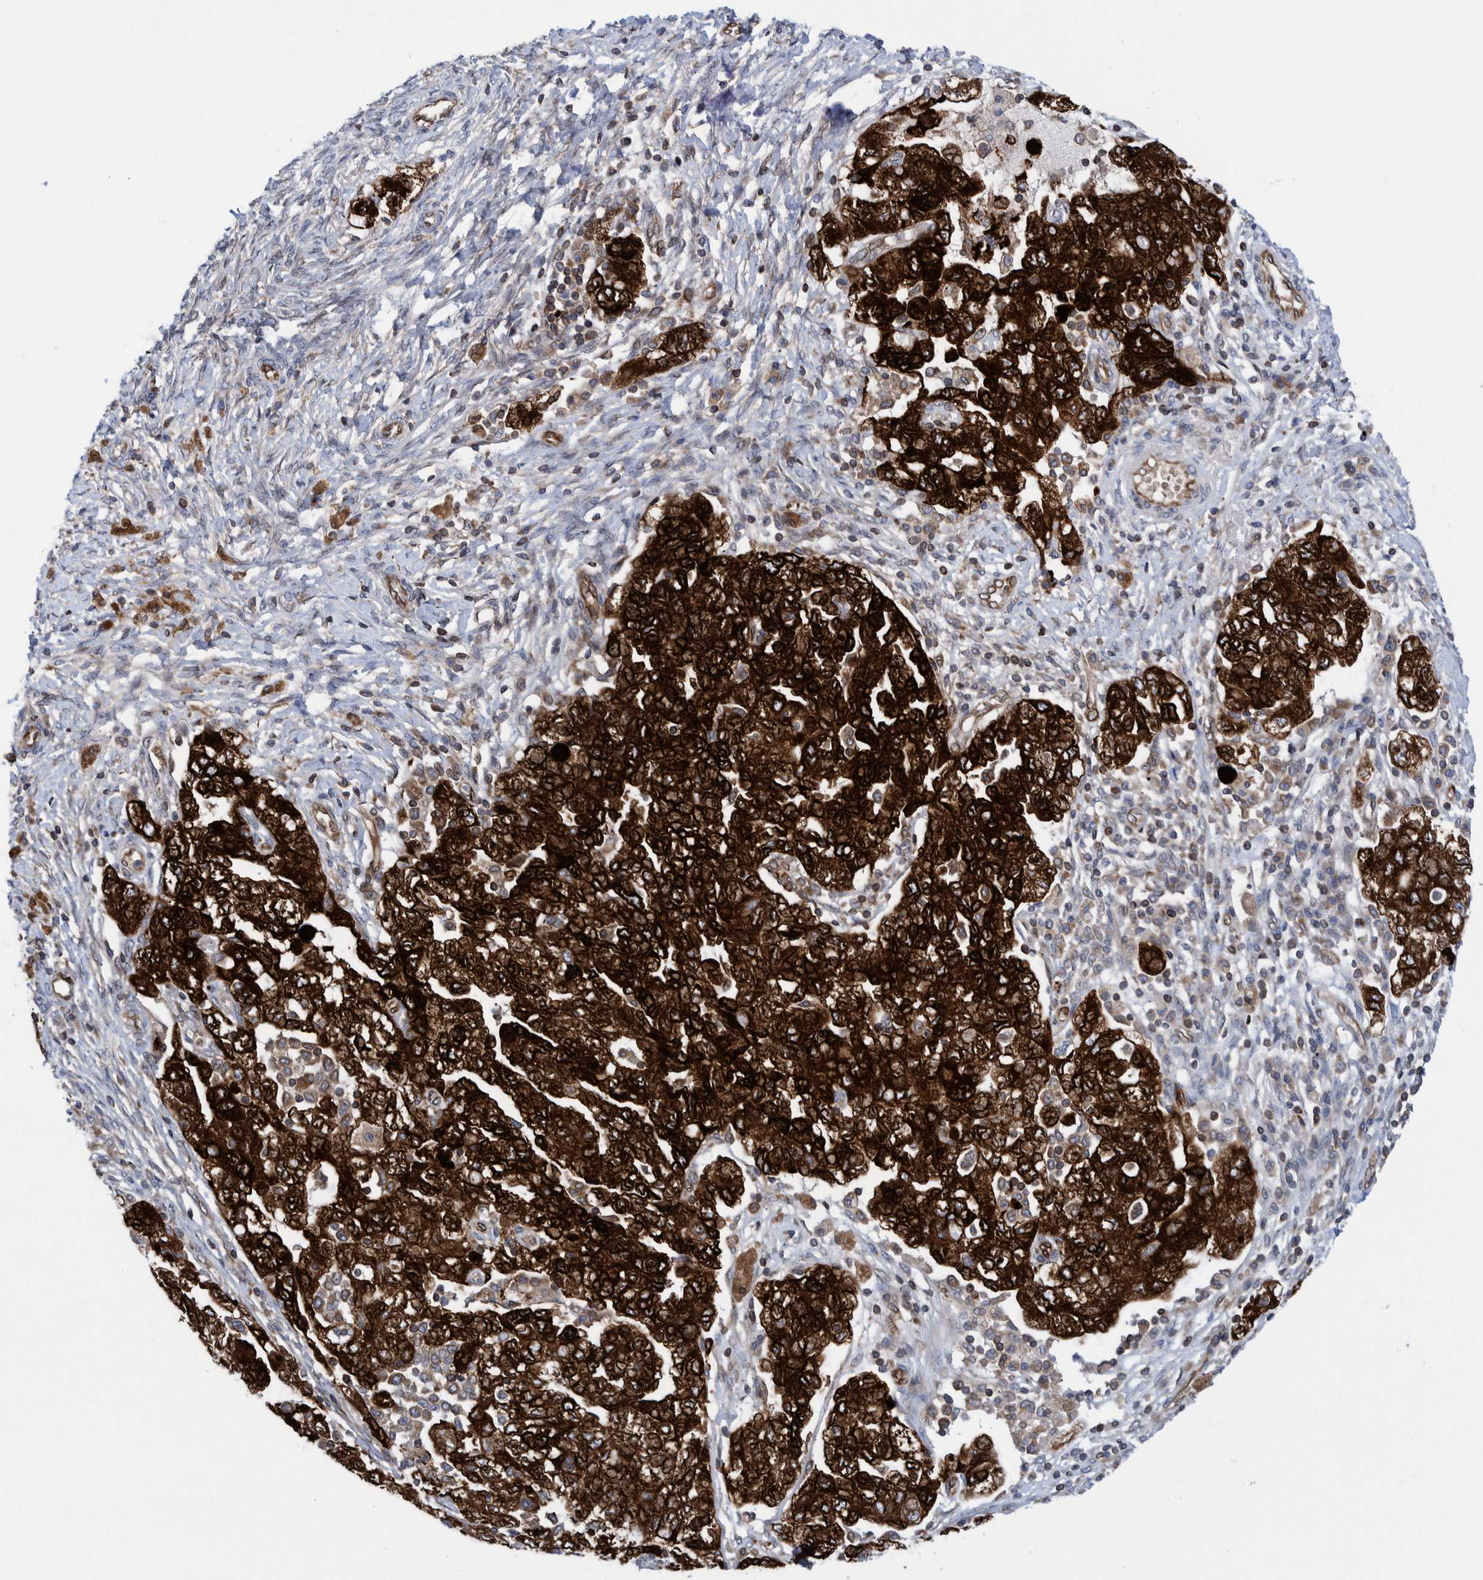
{"staining": {"intensity": "strong", "quantity": ">75%", "location": "cytoplasmic/membranous"}, "tissue": "ovarian cancer", "cell_type": "Tumor cells", "image_type": "cancer", "snomed": [{"axis": "morphology", "description": "Carcinoma, NOS"}, {"axis": "morphology", "description": "Cystadenocarcinoma, serous, NOS"}, {"axis": "topography", "description": "Ovary"}], "caption": "Protein expression analysis of ovarian cancer (carcinoma) shows strong cytoplasmic/membranous positivity in about >75% of tumor cells.", "gene": "THEM6", "patient": {"sex": "female", "age": 69}}